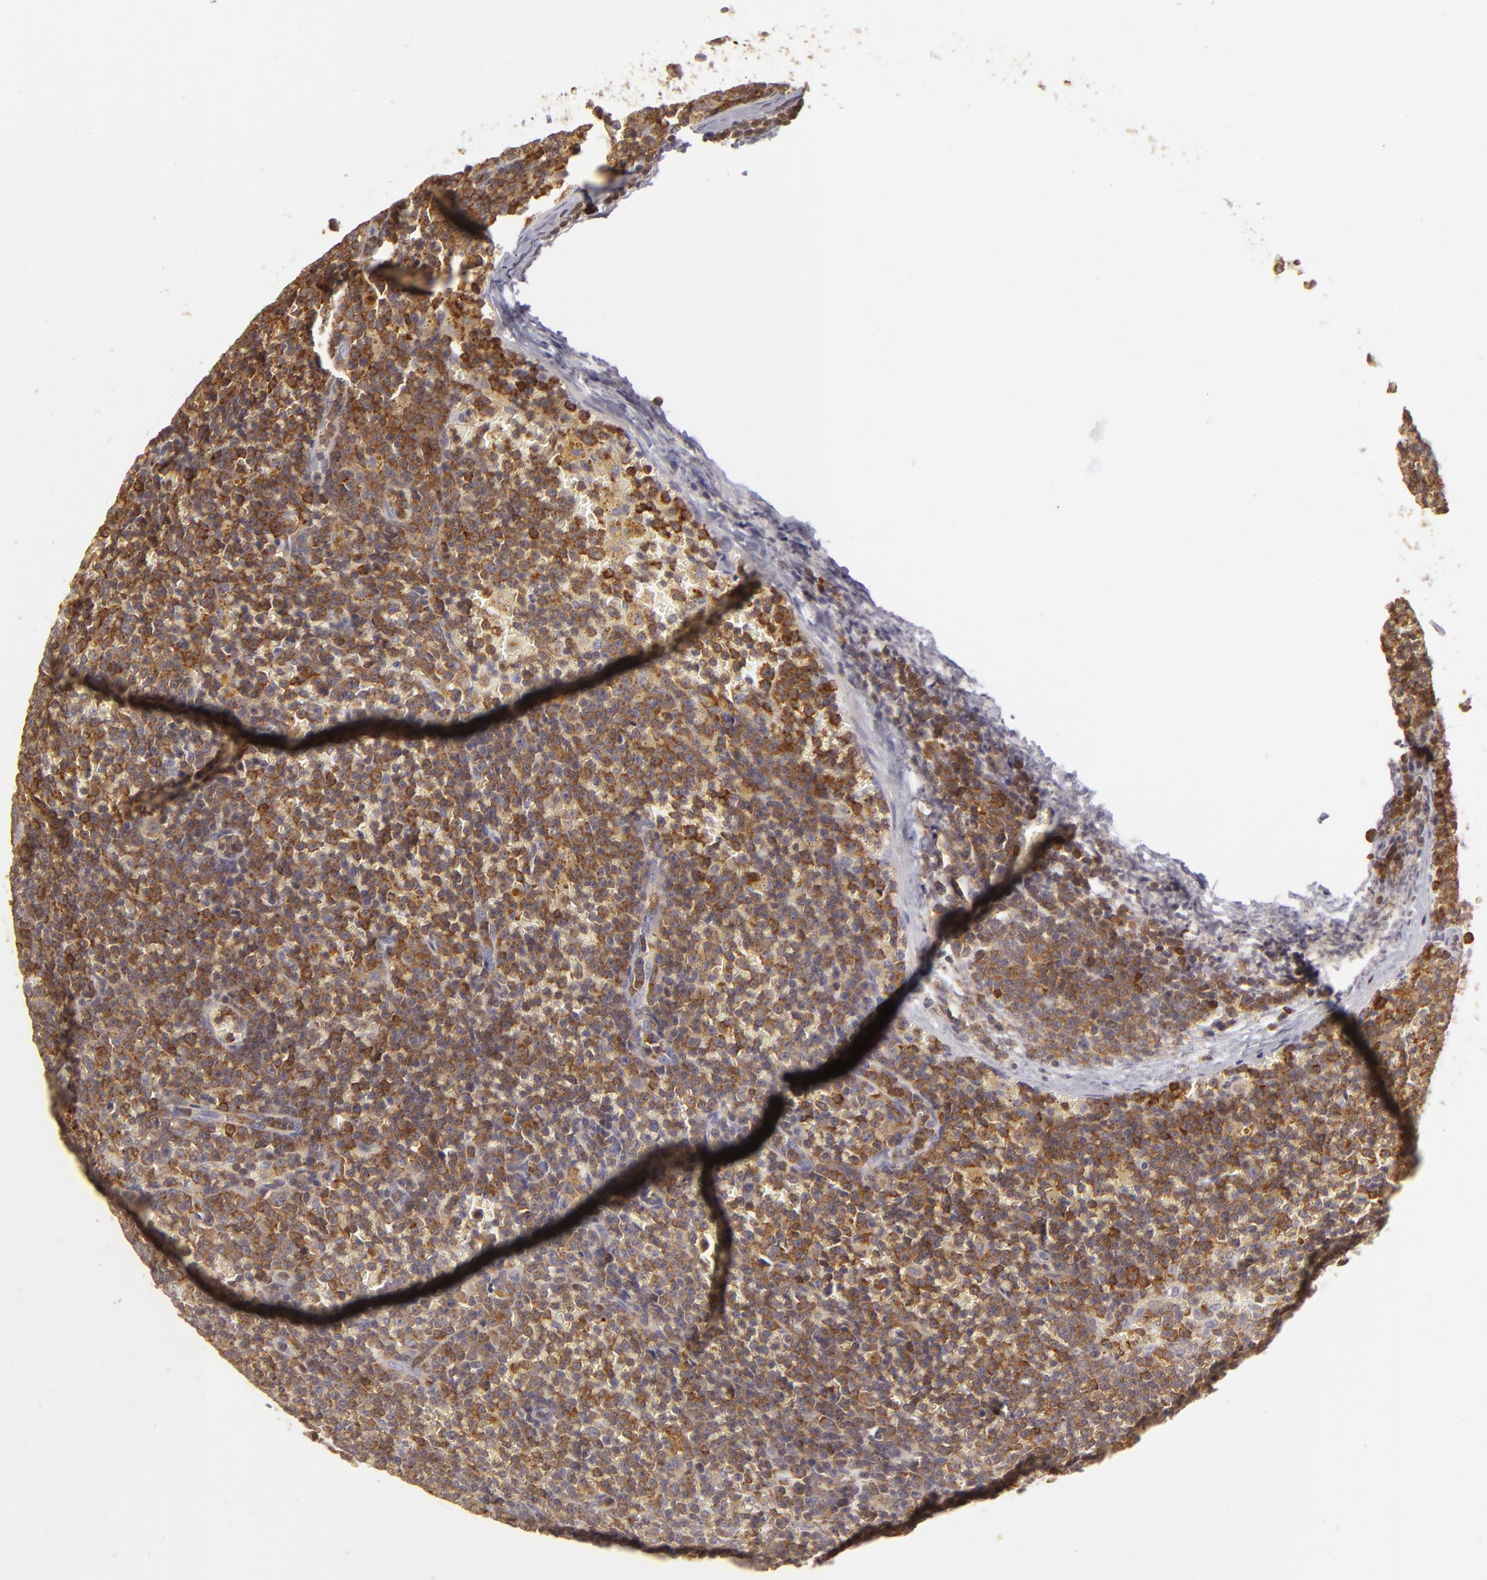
{"staining": {"intensity": "moderate", "quantity": ">75%", "location": "cytoplasmic/membranous"}, "tissue": "lymphoma", "cell_type": "Tumor cells", "image_type": "cancer", "snomed": [{"axis": "morphology", "description": "Malignant lymphoma, non-Hodgkin's type, Low grade"}, {"axis": "topography", "description": "Lymph node"}], "caption": "DAB (3,3'-diaminobenzidine) immunohistochemical staining of human lymphoma reveals moderate cytoplasmic/membranous protein staining in approximately >75% of tumor cells. Ihc stains the protein in brown and the nuclei are stained blue.", "gene": "APOBEC3G", "patient": {"sex": "male", "age": 50}}